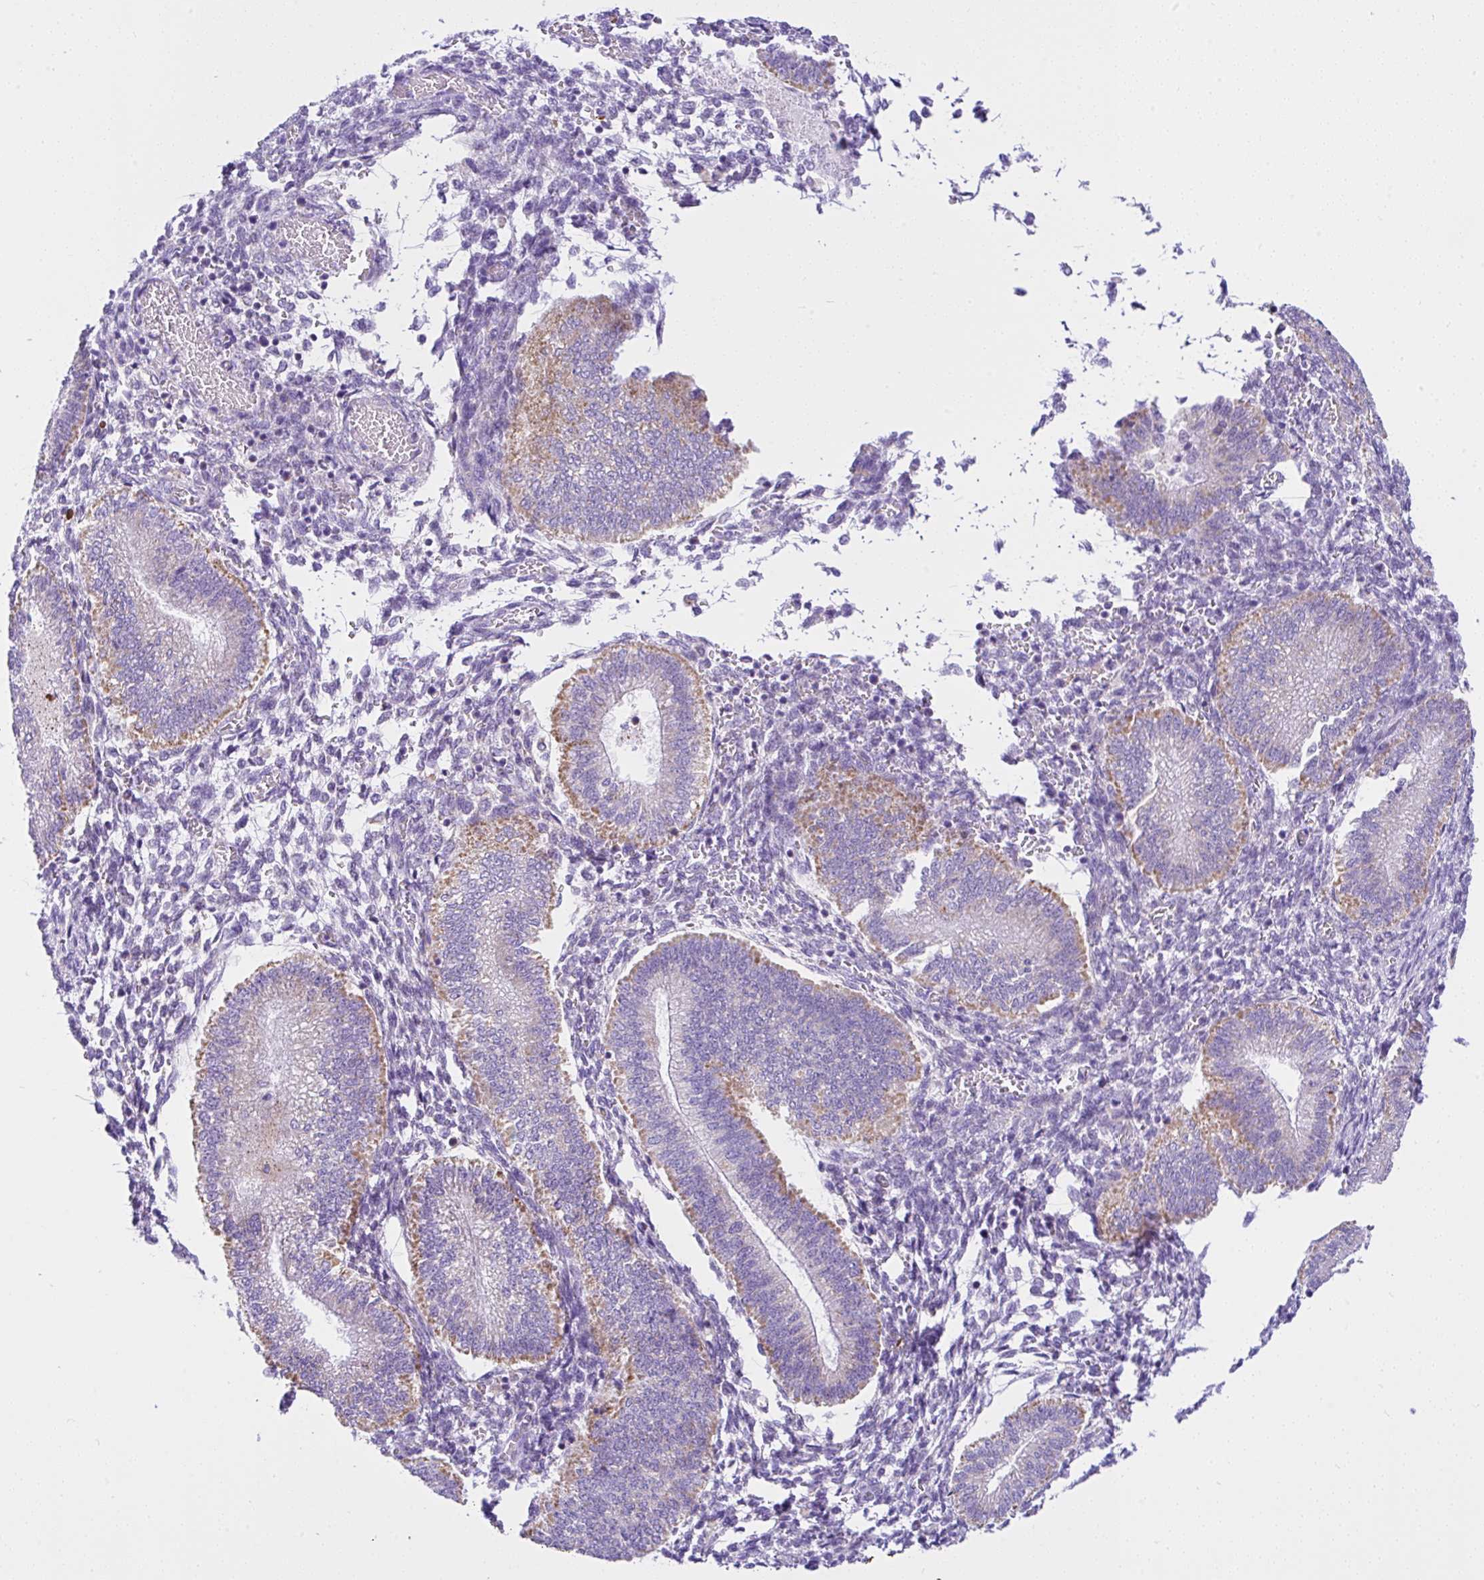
{"staining": {"intensity": "negative", "quantity": "none", "location": "none"}, "tissue": "endometrium", "cell_type": "Cells in endometrial stroma", "image_type": "normal", "snomed": [{"axis": "morphology", "description": "Normal tissue, NOS"}, {"axis": "topography", "description": "Endometrium"}], "caption": "A high-resolution micrograph shows IHC staining of unremarkable endometrium, which displays no significant expression in cells in endometrial stroma.", "gene": "SLC13A1", "patient": {"sex": "female", "age": 25}}